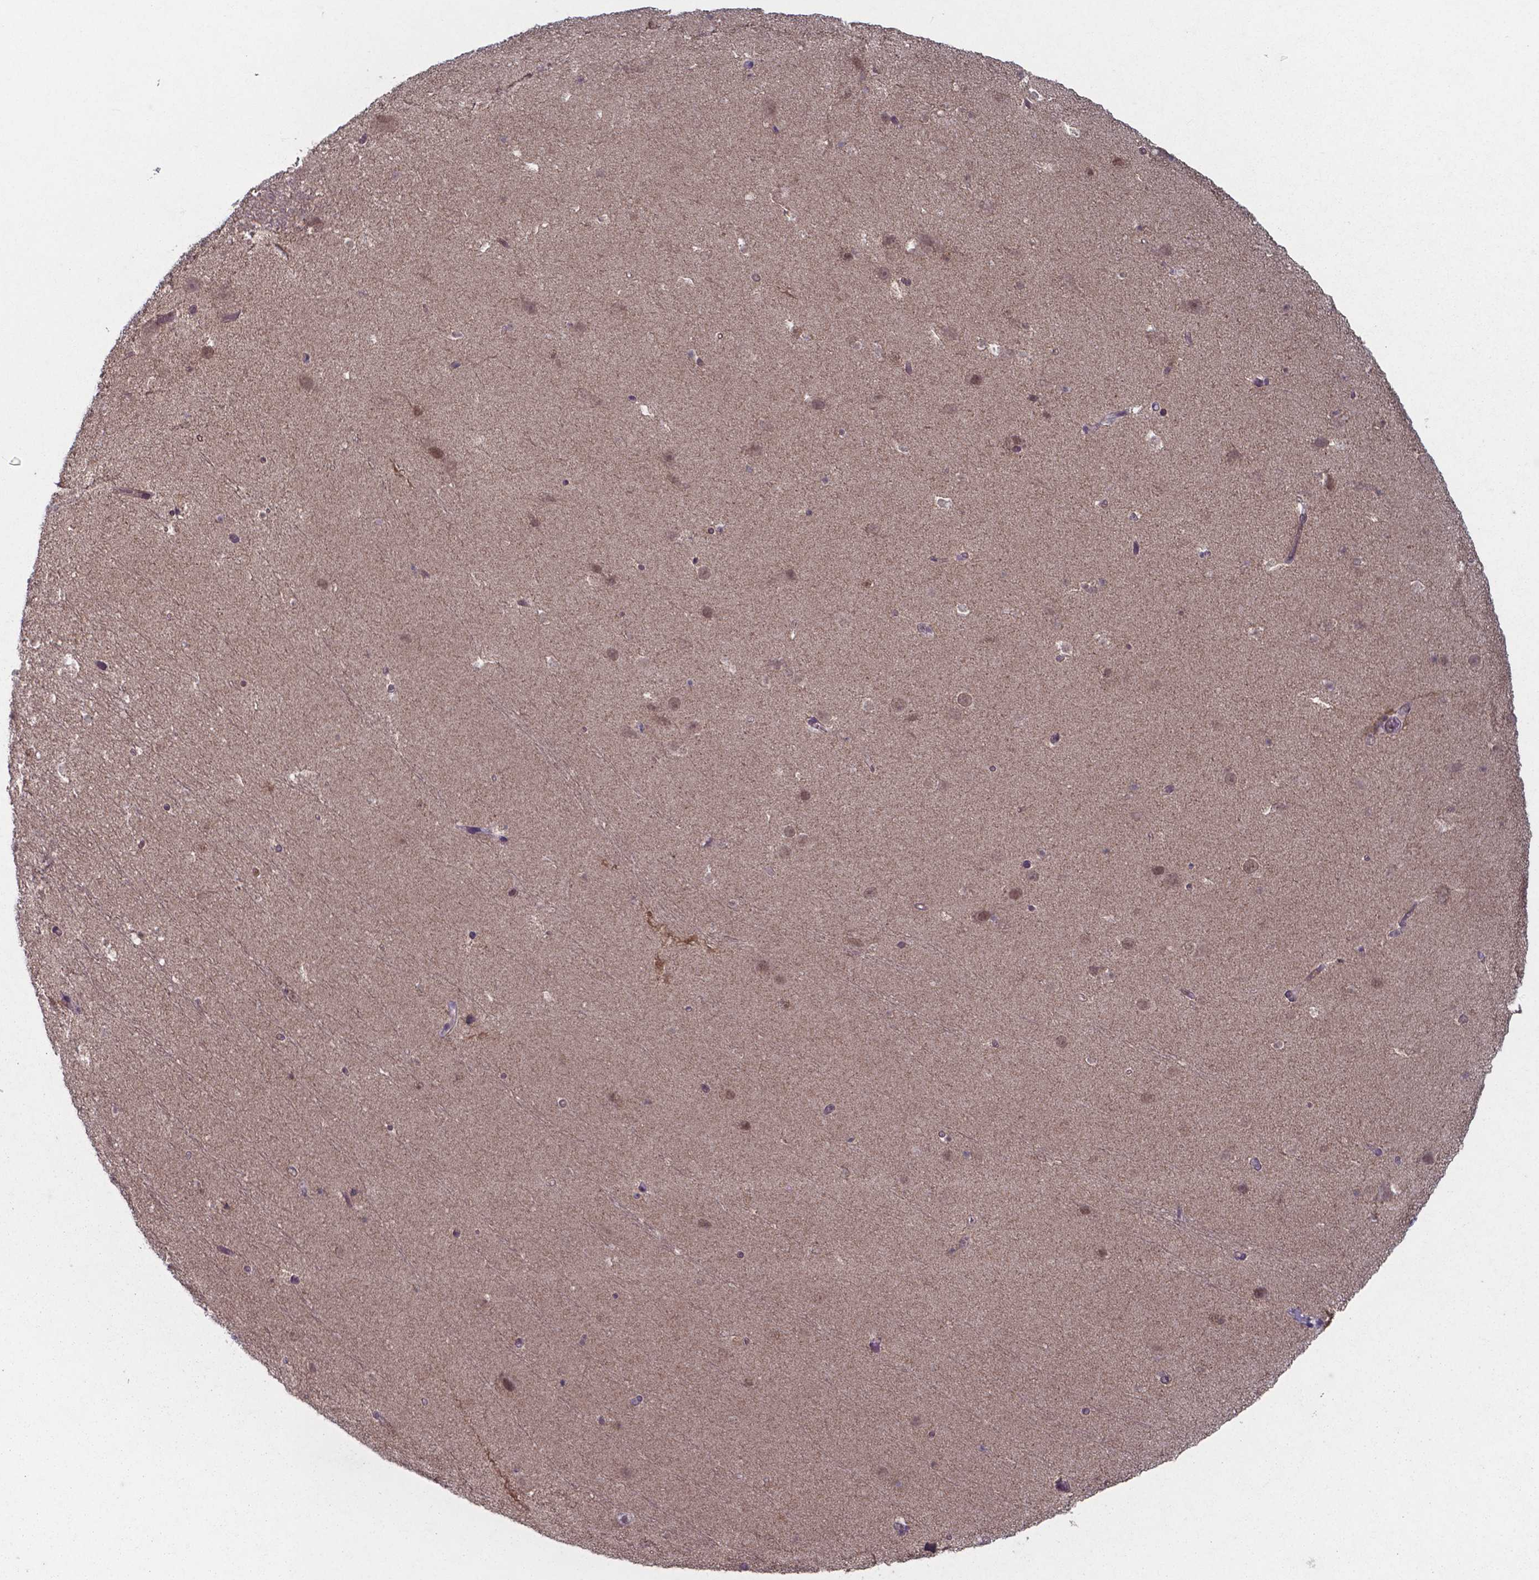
{"staining": {"intensity": "weak", "quantity": "<25%", "location": "nuclear"}, "tissue": "hippocampus", "cell_type": "Glial cells", "image_type": "normal", "snomed": [{"axis": "morphology", "description": "Normal tissue, NOS"}, {"axis": "topography", "description": "Hippocampus"}], "caption": "Photomicrograph shows no protein expression in glial cells of unremarkable hippocampus.", "gene": "UBA1", "patient": {"sex": "male", "age": 26}}